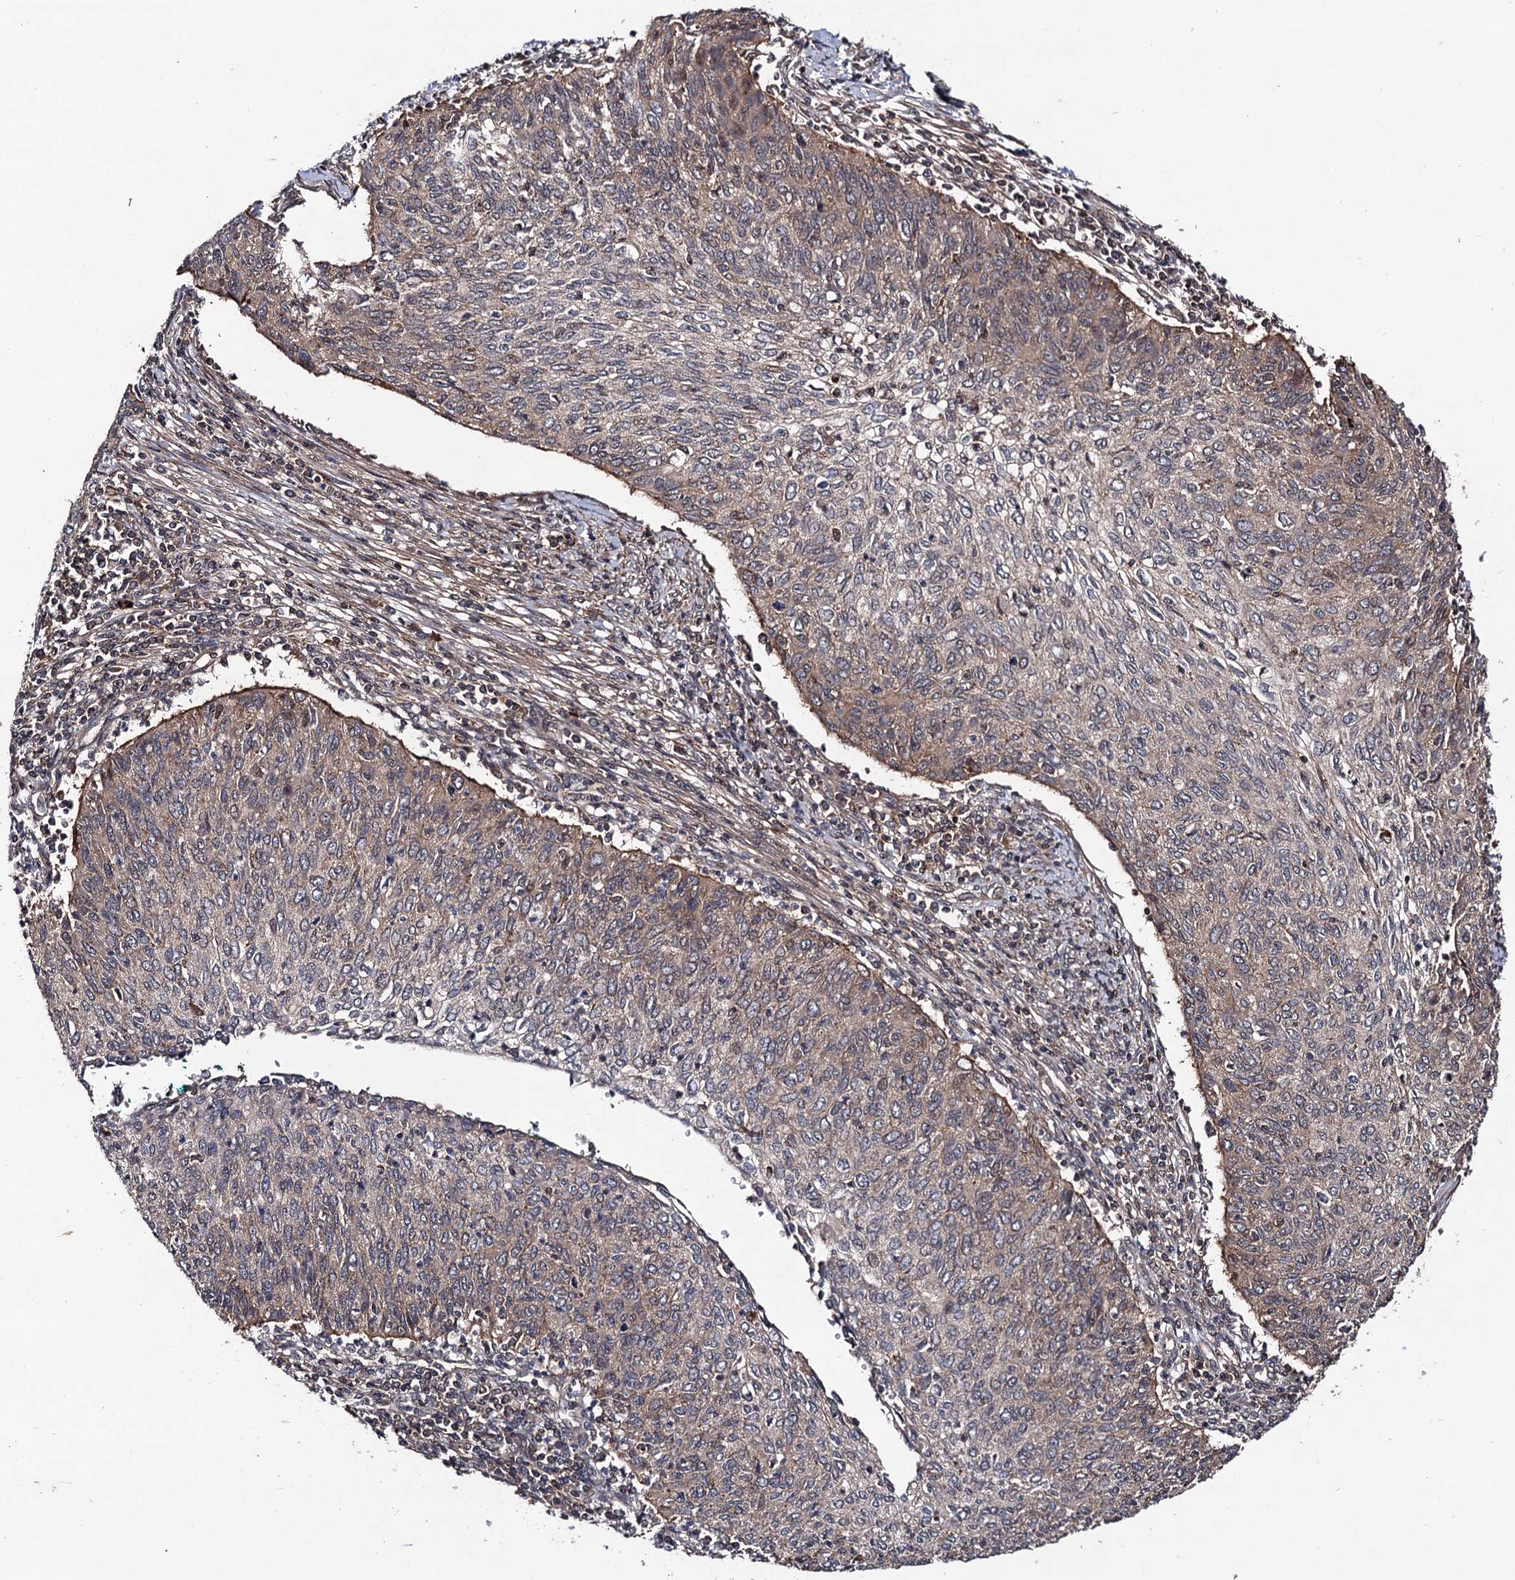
{"staining": {"intensity": "weak", "quantity": ">75%", "location": "cytoplasmic/membranous"}, "tissue": "cervical cancer", "cell_type": "Tumor cells", "image_type": "cancer", "snomed": [{"axis": "morphology", "description": "Squamous cell carcinoma, NOS"}, {"axis": "topography", "description": "Cervix"}], "caption": "DAB immunohistochemical staining of human cervical cancer exhibits weak cytoplasmic/membranous protein positivity in about >75% of tumor cells.", "gene": "KXD1", "patient": {"sex": "female", "age": 38}}